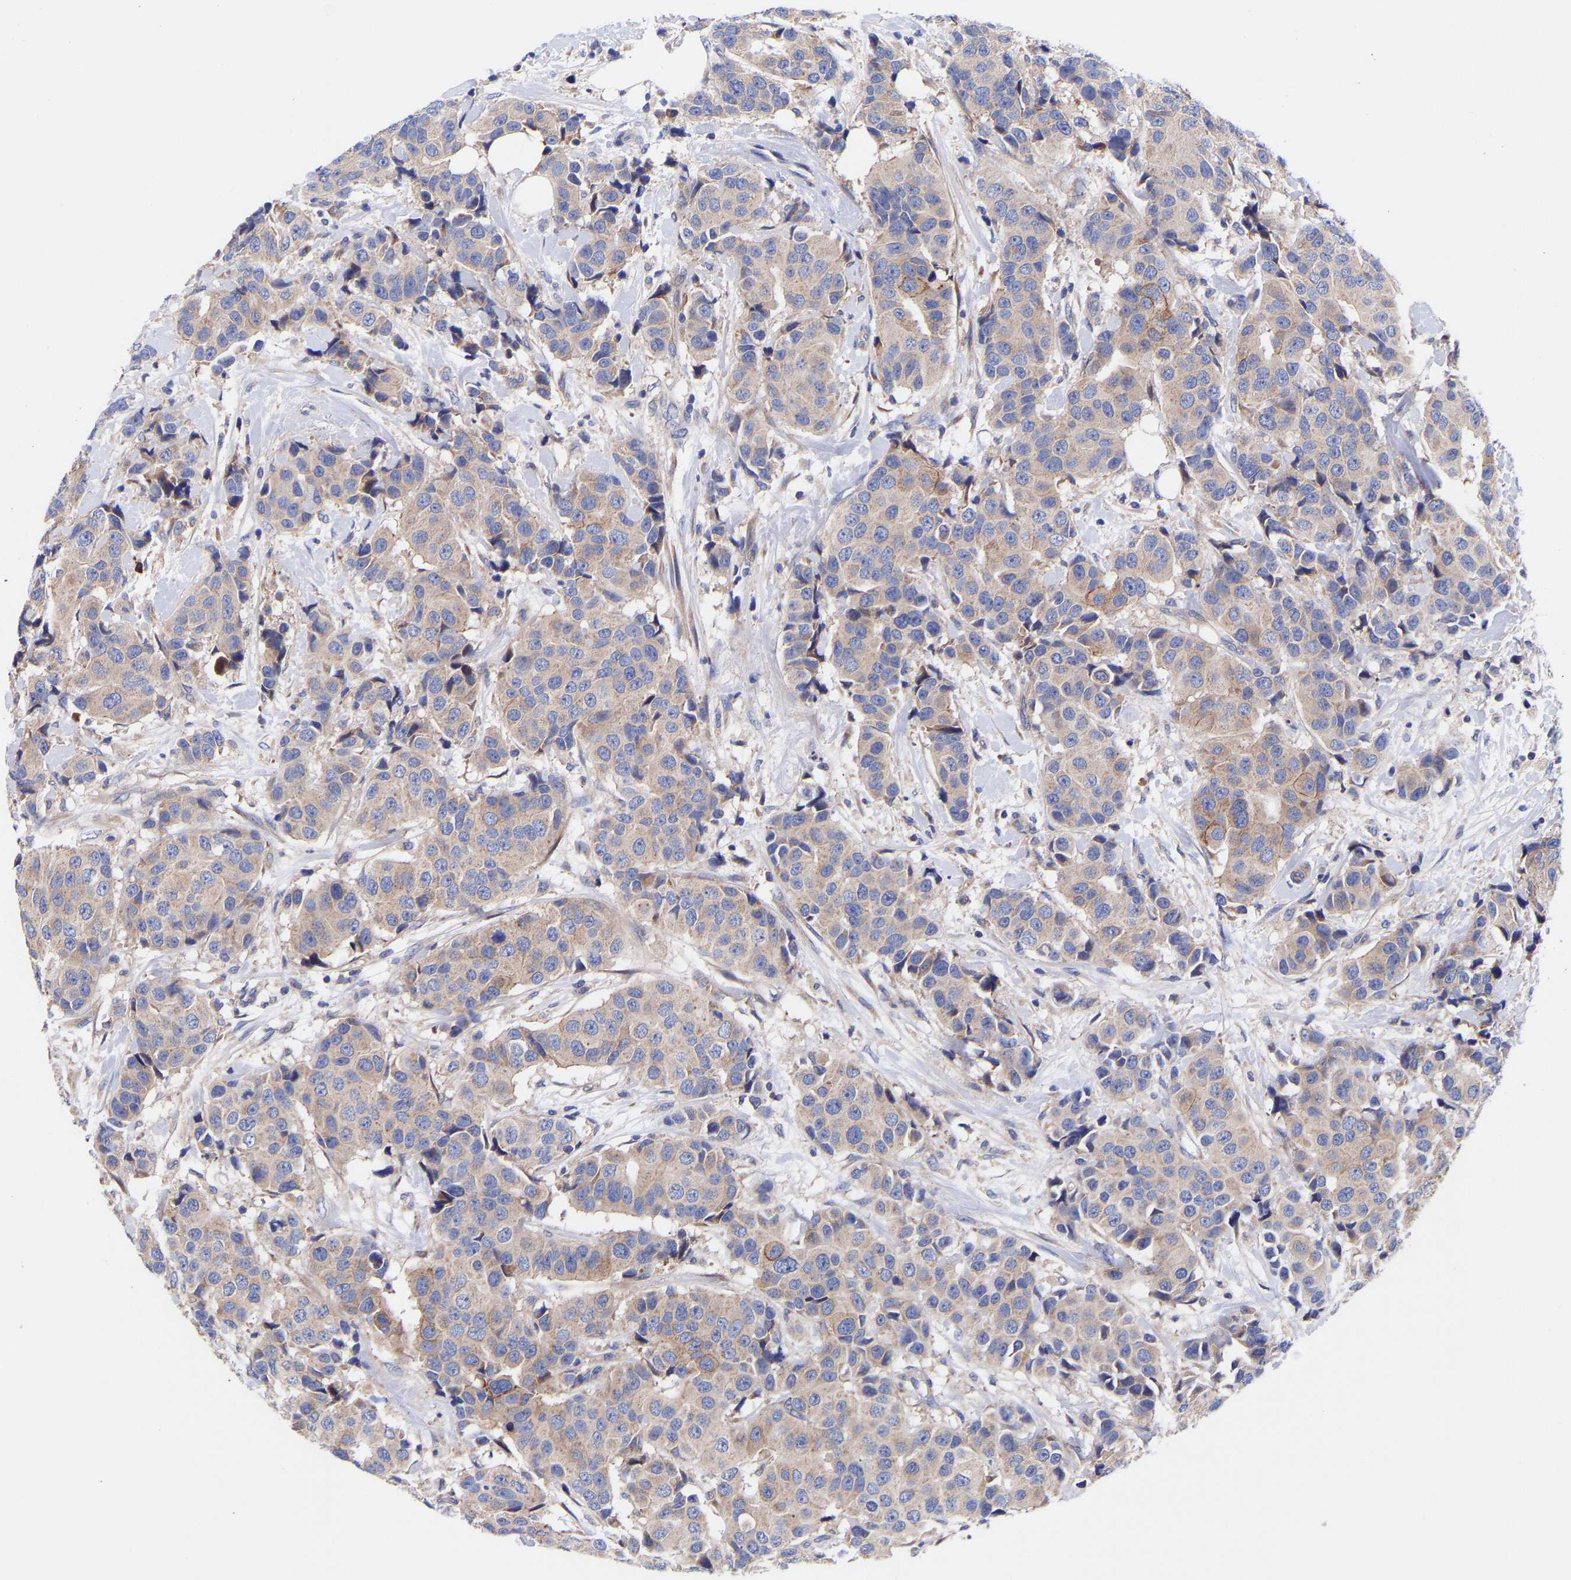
{"staining": {"intensity": "weak", "quantity": ">75%", "location": "cytoplasmic/membranous"}, "tissue": "breast cancer", "cell_type": "Tumor cells", "image_type": "cancer", "snomed": [{"axis": "morphology", "description": "Normal tissue, NOS"}, {"axis": "morphology", "description": "Duct carcinoma"}, {"axis": "topography", "description": "Breast"}], "caption": "Immunohistochemistry histopathology image of neoplastic tissue: human breast cancer (infiltrating ductal carcinoma) stained using immunohistochemistry (IHC) reveals low levels of weak protein expression localized specifically in the cytoplasmic/membranous of tumor cells, appearing as a cytoplasmic/membranous brown color.", "gene": "AIMP2", "patient": {"sex": "female", "age": 39}}